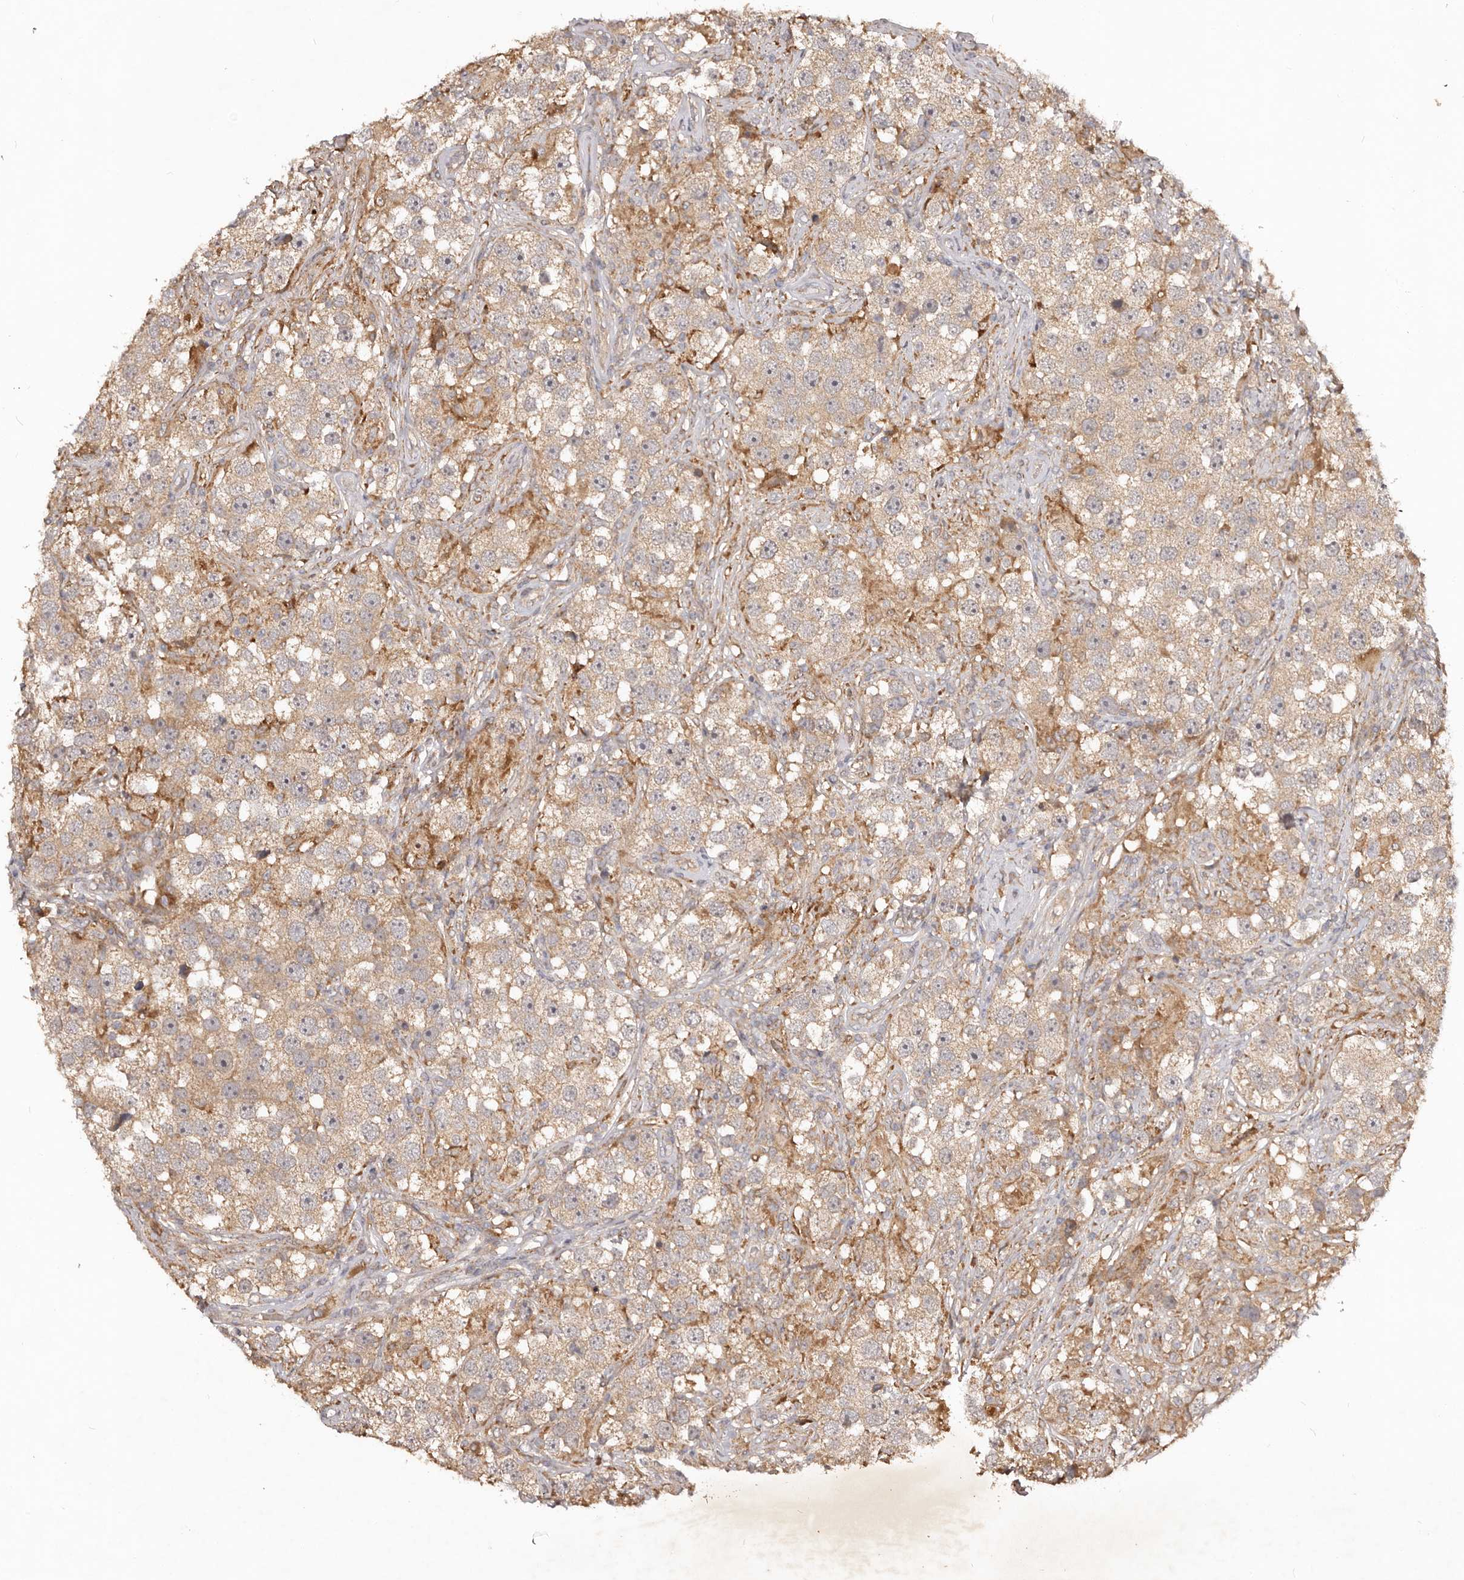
{"staining": {"intensity": "weak", "quantity": ">75%", "location": "cytoplasmic/membranous"}, "tissue": "testis cancer", "cell_type": "Tumor cells", "image_type": "cancer", "snomed": [{"axis": "morphology", "description": "Seminoma, NOS"}, {"axis": "topography", "description": "Testis"}], "caption": "A histopathology image showing weak cytoplasmic/membranous staining in approximately >75% of tumor cells in testis cancer, as visualized by brown immunohistochemical staining.", "gene": "PKIB", "patient": {"sex": "male", "age": 49}}